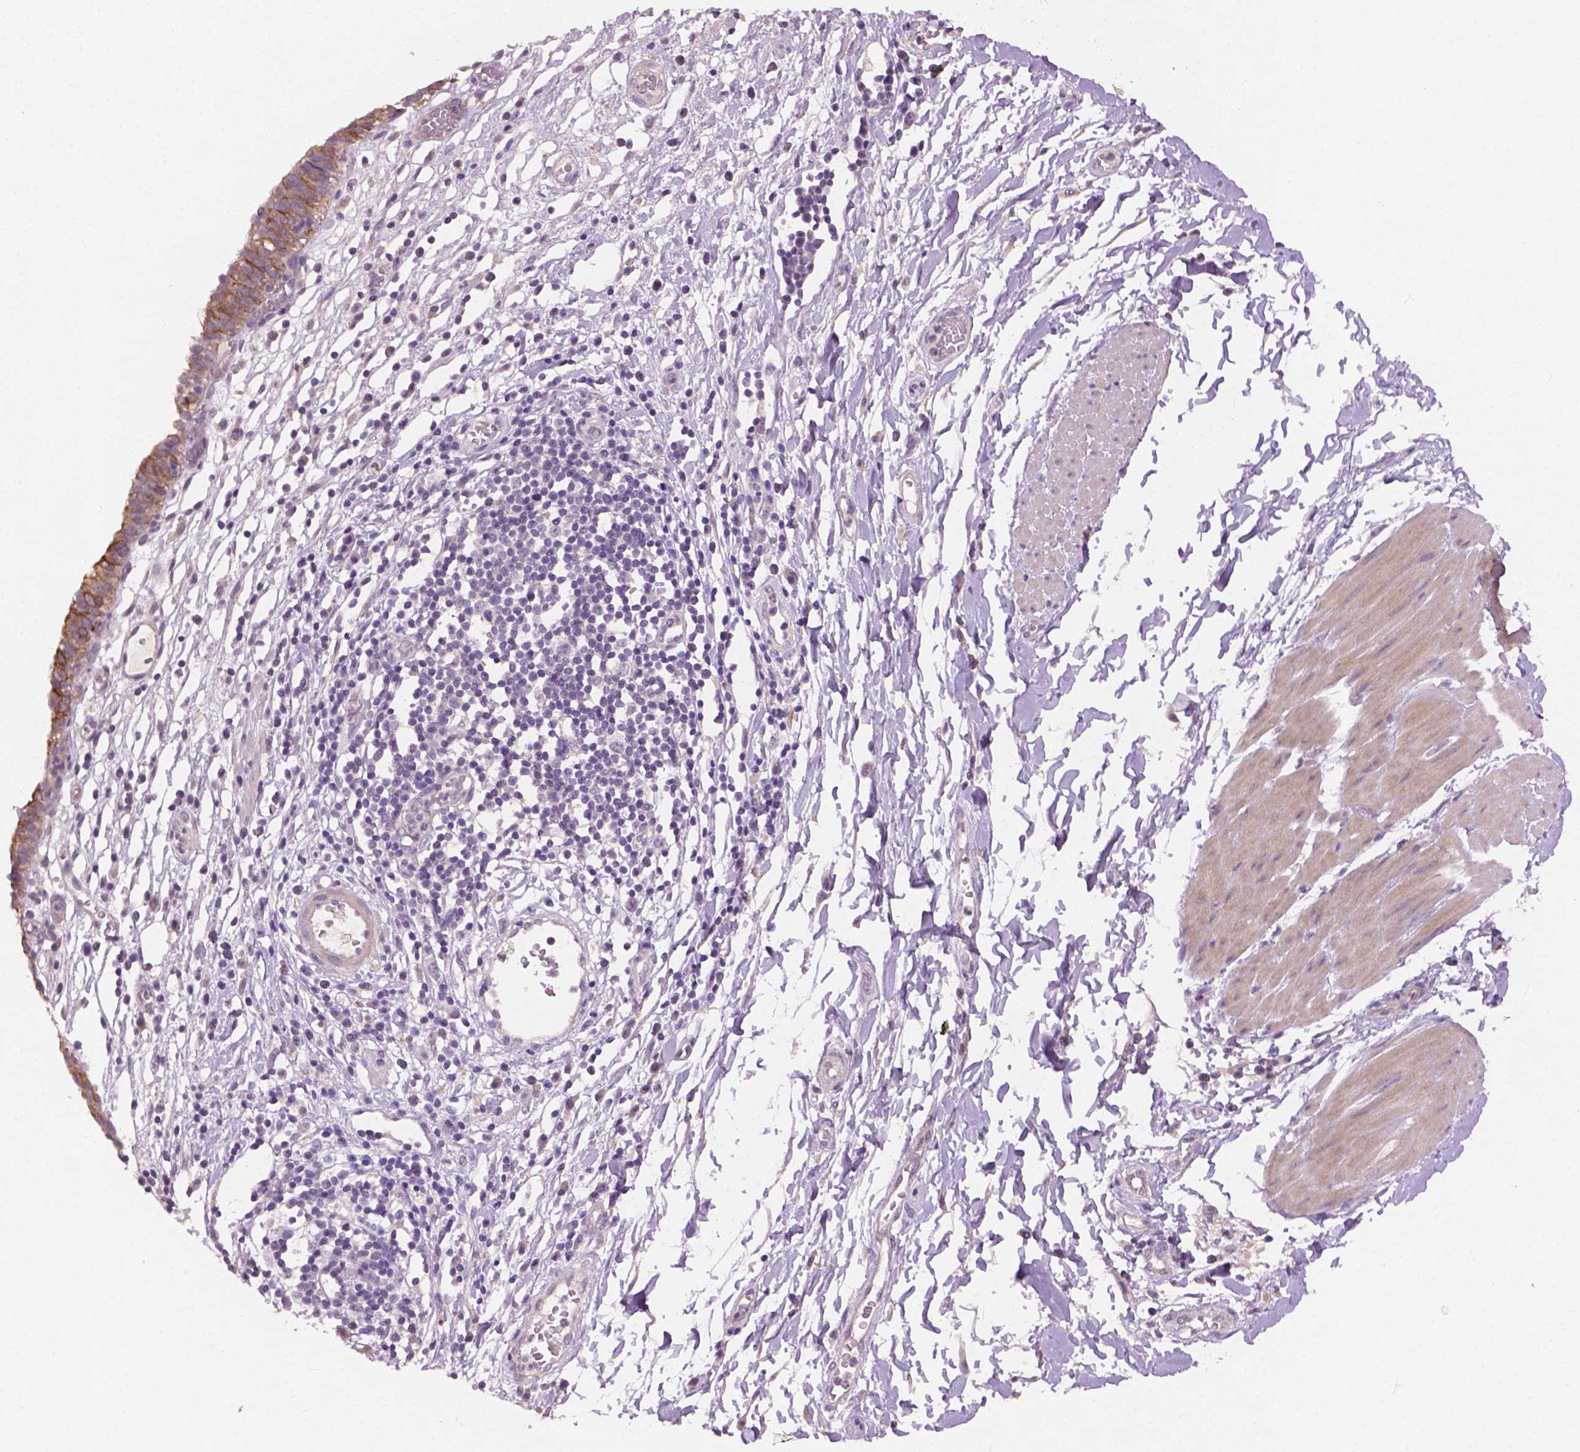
{"staining": {"intensity": "strong", "quantity": "25%-75%", "location": "cytoplasmic/membranous"}, "tissue": "urinary bladder", "cell_type": "Urothelial cells", "image_type": "normal", "snomed": [{"axis": "morphology", "description": "Normal tissue, NOS"}, {"axis": "topography", "description": "Urinary bladder"}], "caption": "Immunohistochemistry staining of unremarkable urinary bladder, which shows high levels of strong cytoplasmic/membranous positivity in about 25%-75% of urothelial cells indicating strong cytoplasmic/membranous protein staining. The staining was performed using DAB (3,3'-diaminobenzidine) (brown) for protein detection and nuclei were counterstained in hematoxylin (blue).", "gene": "KRT17", "patient": {"sex": "male", "age": 64}}